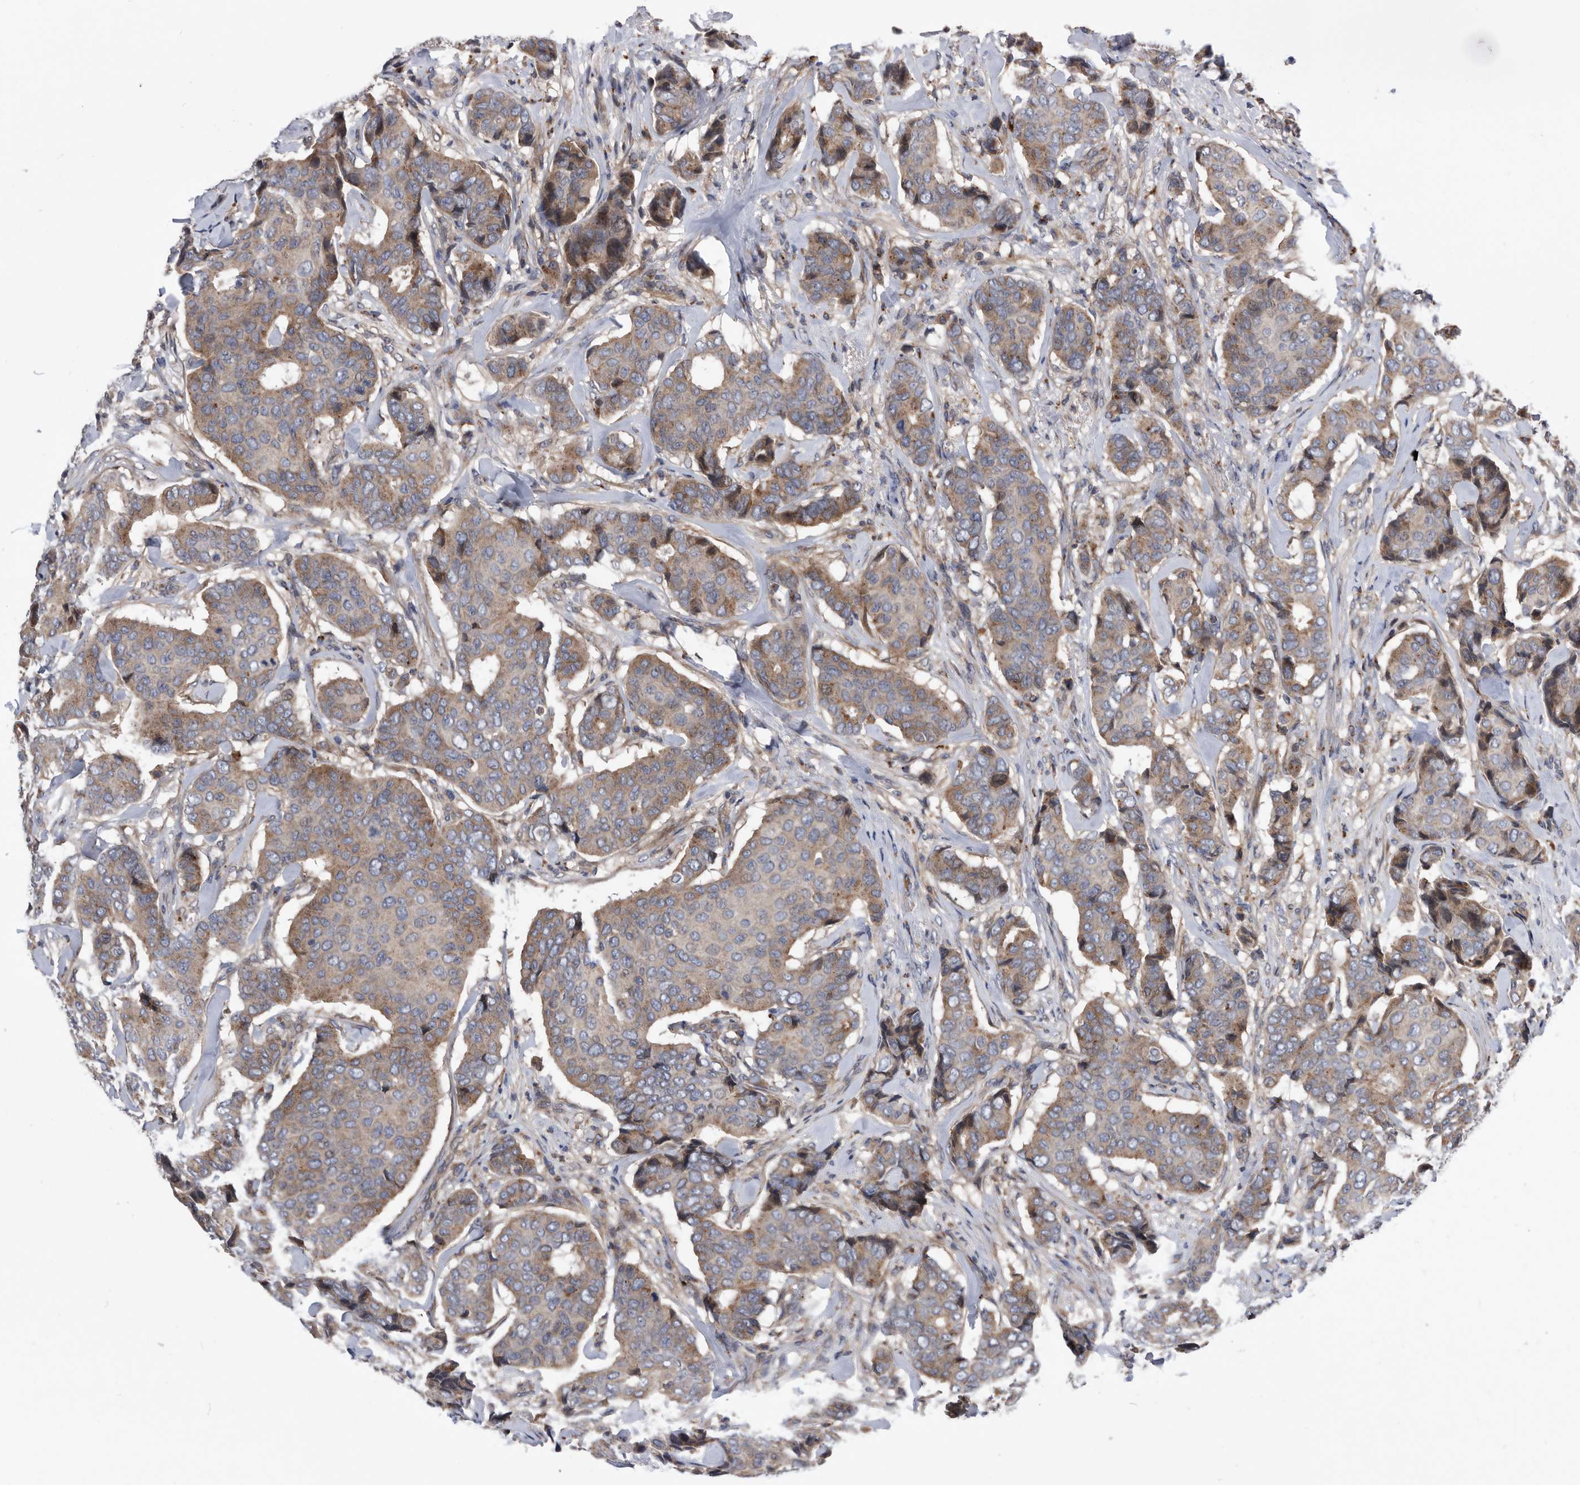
{"staining": {"intensity": "moderate", "quantity": "25%-75%", "location": "cytoplasmic/membranous"}, "tissue": "breast cancer", "cell_type": "Tumor cells", "image_type": "cancer", "snomed": [{"axis": "morphology", "description": "Duct carcinoma"}, {"axis": "topography", "description": "Breast"}], "caption": "Human breast cancer (intraductal carcinoma) stained for a protein (brown) demonstrates moderate cytoplasmic/membranous positive staining in about 25%-75% of tumor cells.", "gene": "BAIAP3", "patient": {"sex": "female", "age": 75}}